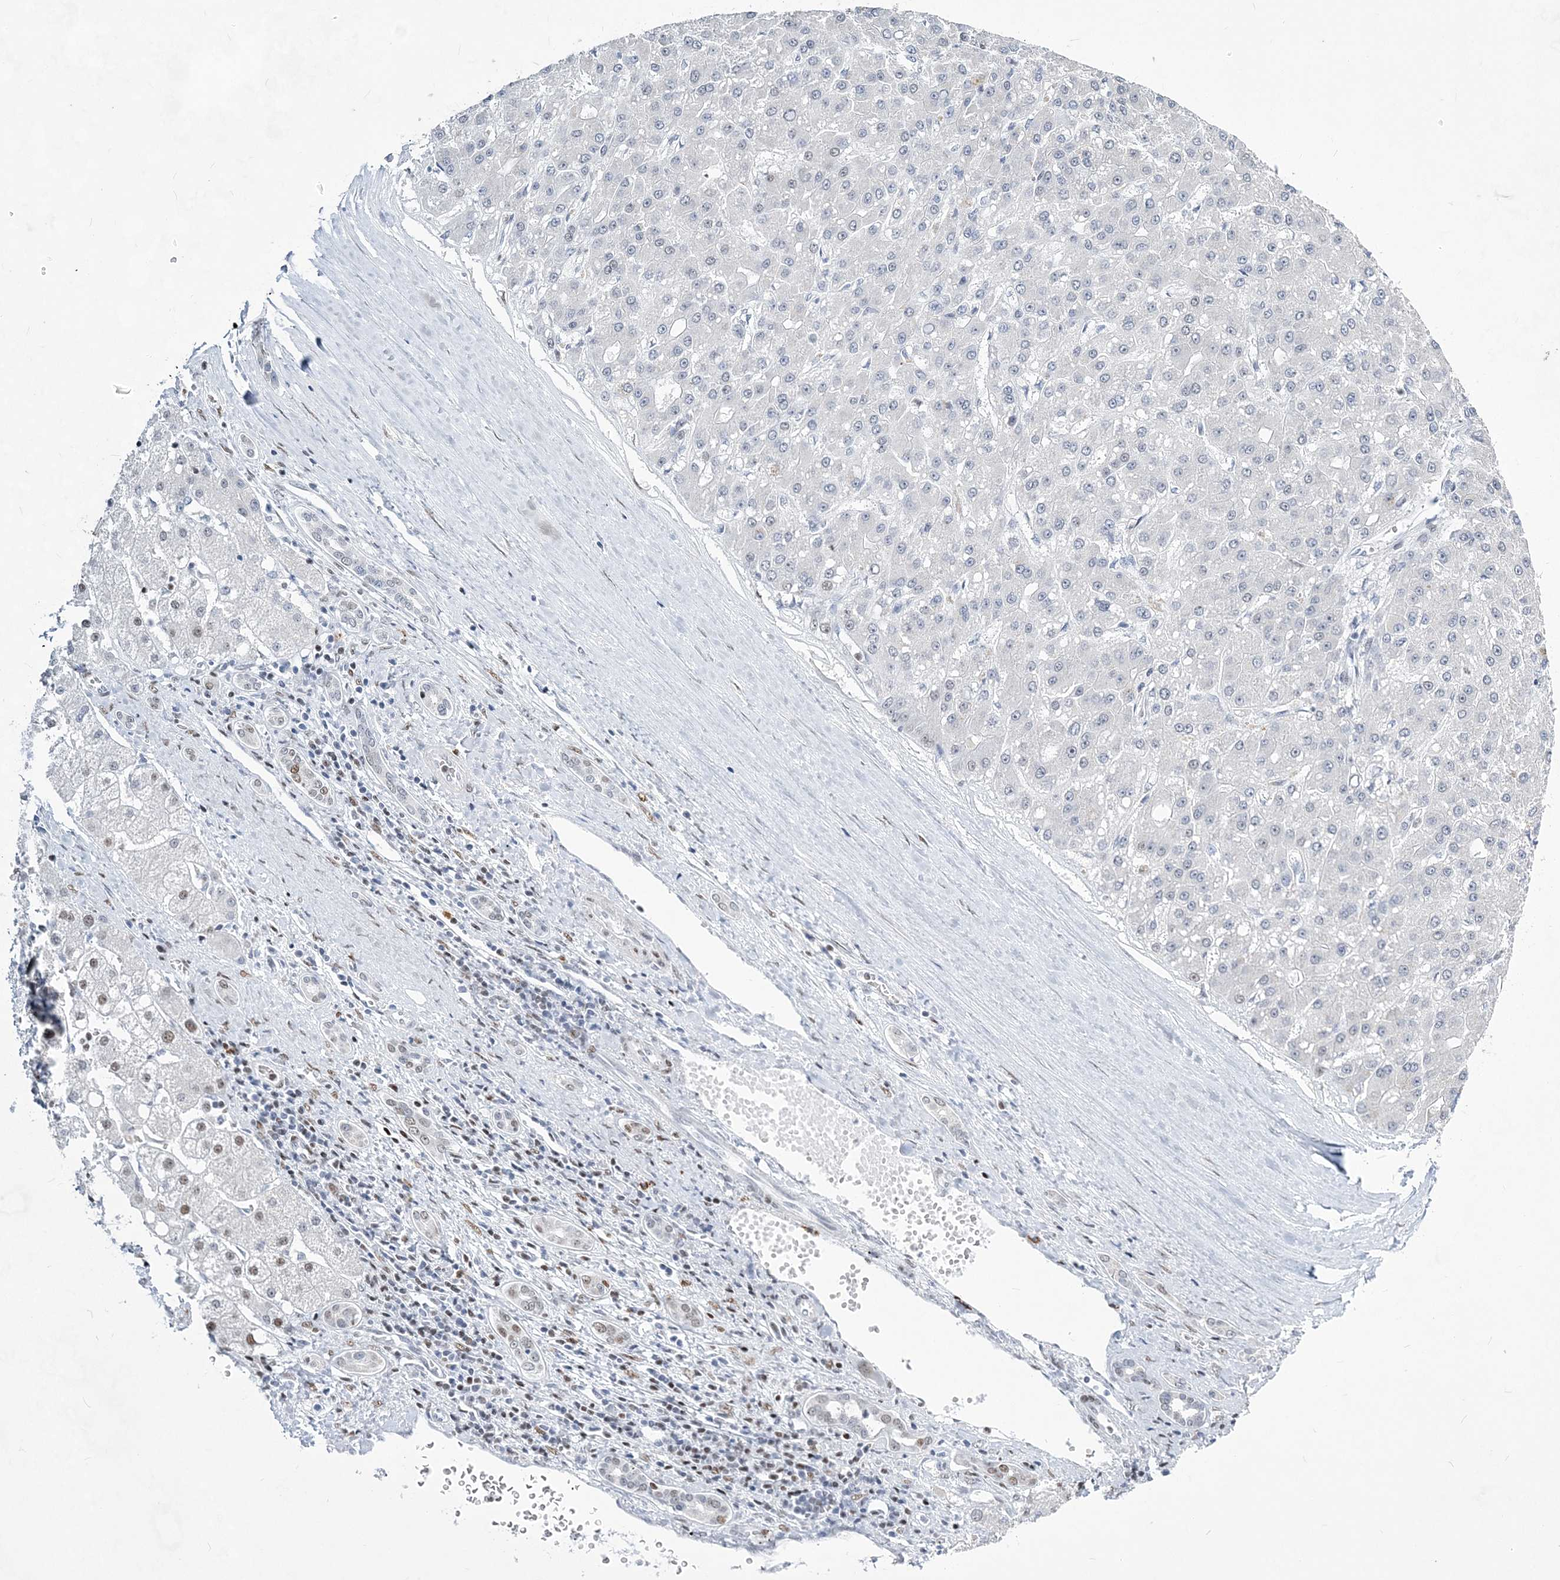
{"staining": {"intensity": "negative", "quantity": "none", "location": "none"}, "tissue": "liver cancer", "cell_type": "Tumor cells", "image_type": "cancer", "snomed": [{"axis": "morphology", "description": "Carcinoma, Hepatocellular, NOS"}, {"axis": "topography", "description": "Liver"}], "caption": "High power microscopy image of an immunohistochemistry (IHC) image of hepatocellular carcinoma (liver), revealing no significant staining in tumor cells.", "gene": "ZBTB7A", "patient": {"sex": "male", "age": 67}}